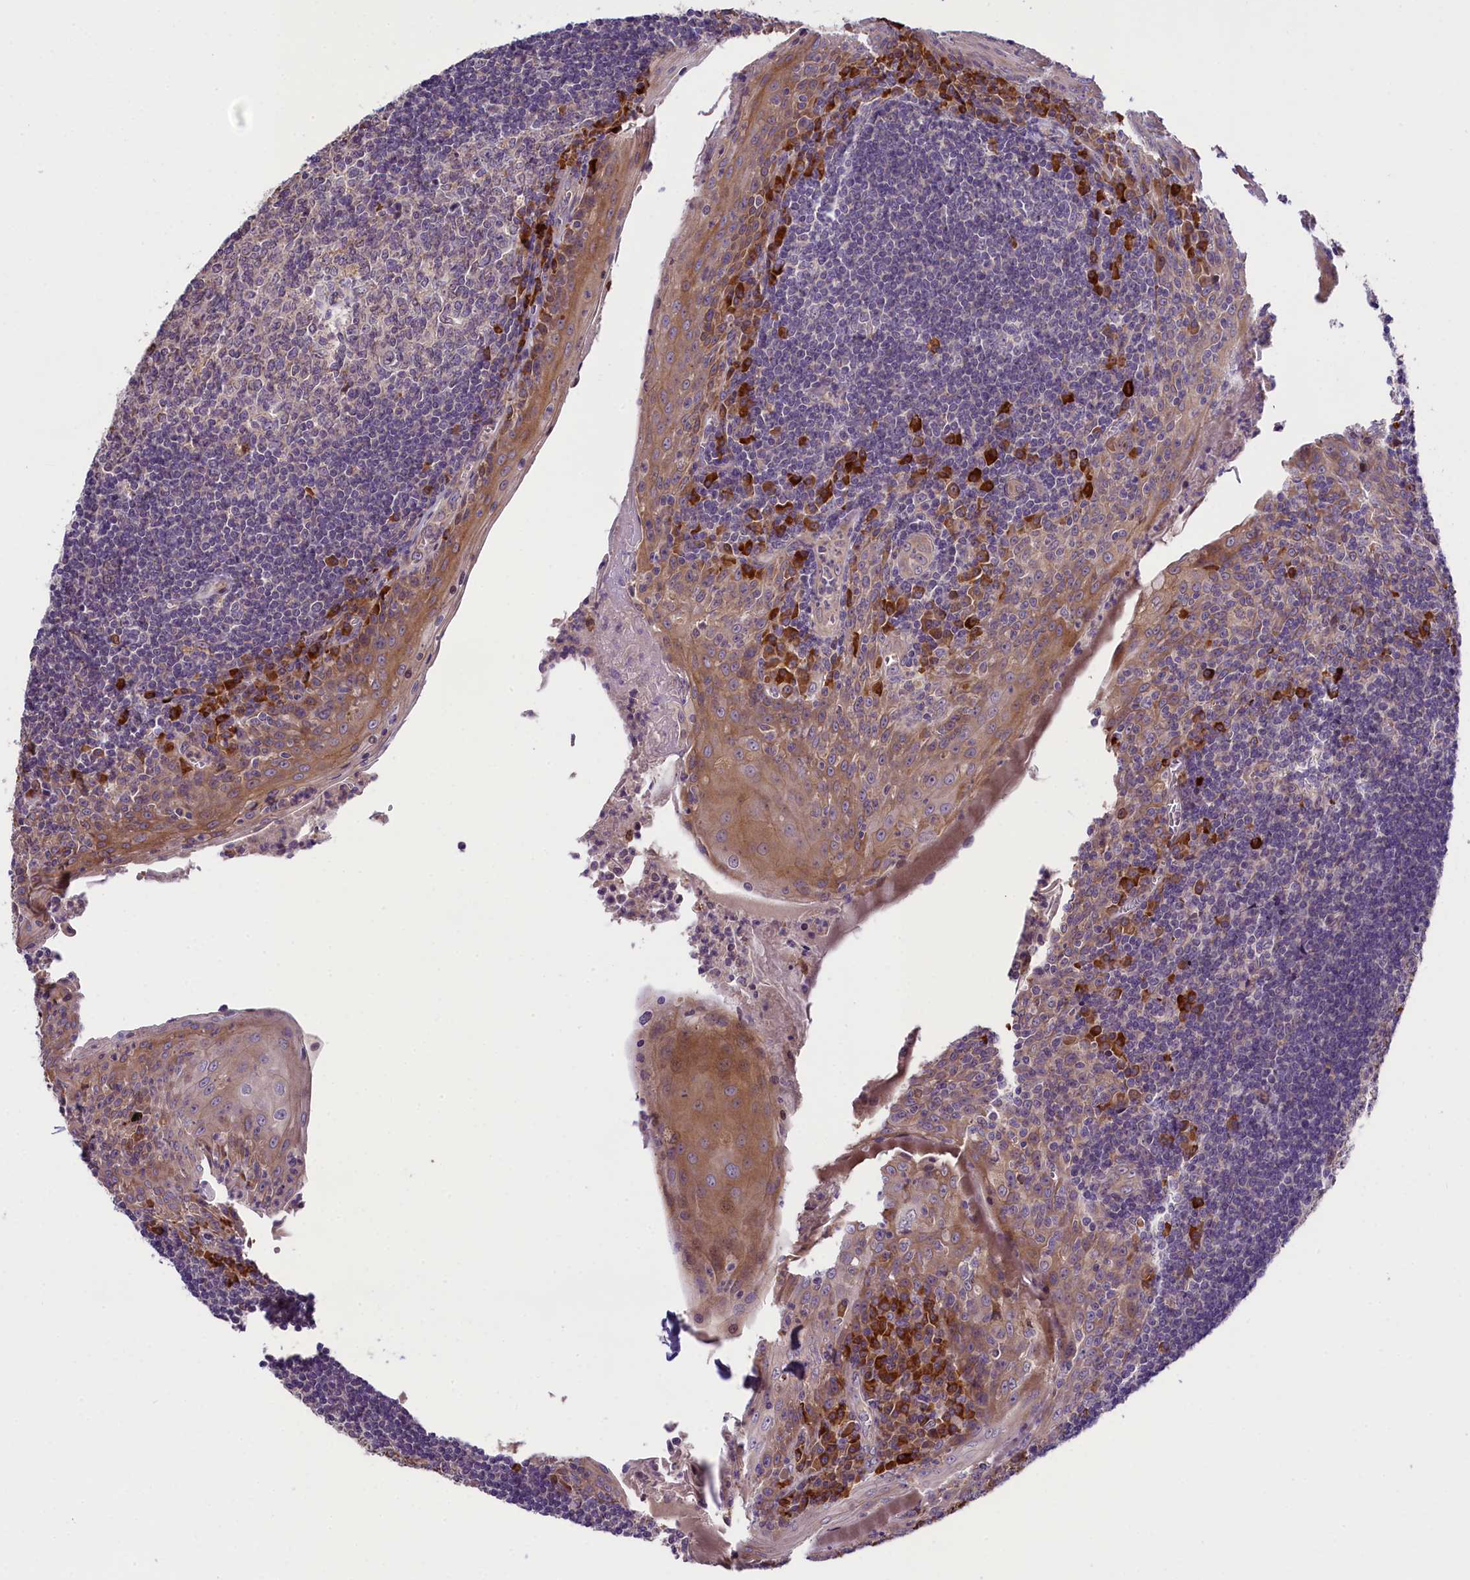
{"staining": {"intensity": "moderate", "quantity": "<25%", "location": "cytoplasmic/membranous"}, "tissue": "tonsil", "cell_type": "Germinal center cells", "image_type": "normal", "snomed": [{"axis": "morphology", "description": "Normal tissue, NOS"}, {"axis": "topography", "description": "Tonsil"}], "caption": "Tonsil stained with immunohistochemistry (IHC) displays moderate cytoplasmic/membranous expression in approximately <25% of germinal center cells.", "gene": "ABCC10", "patient": {"sex": "male", "age": 27}}